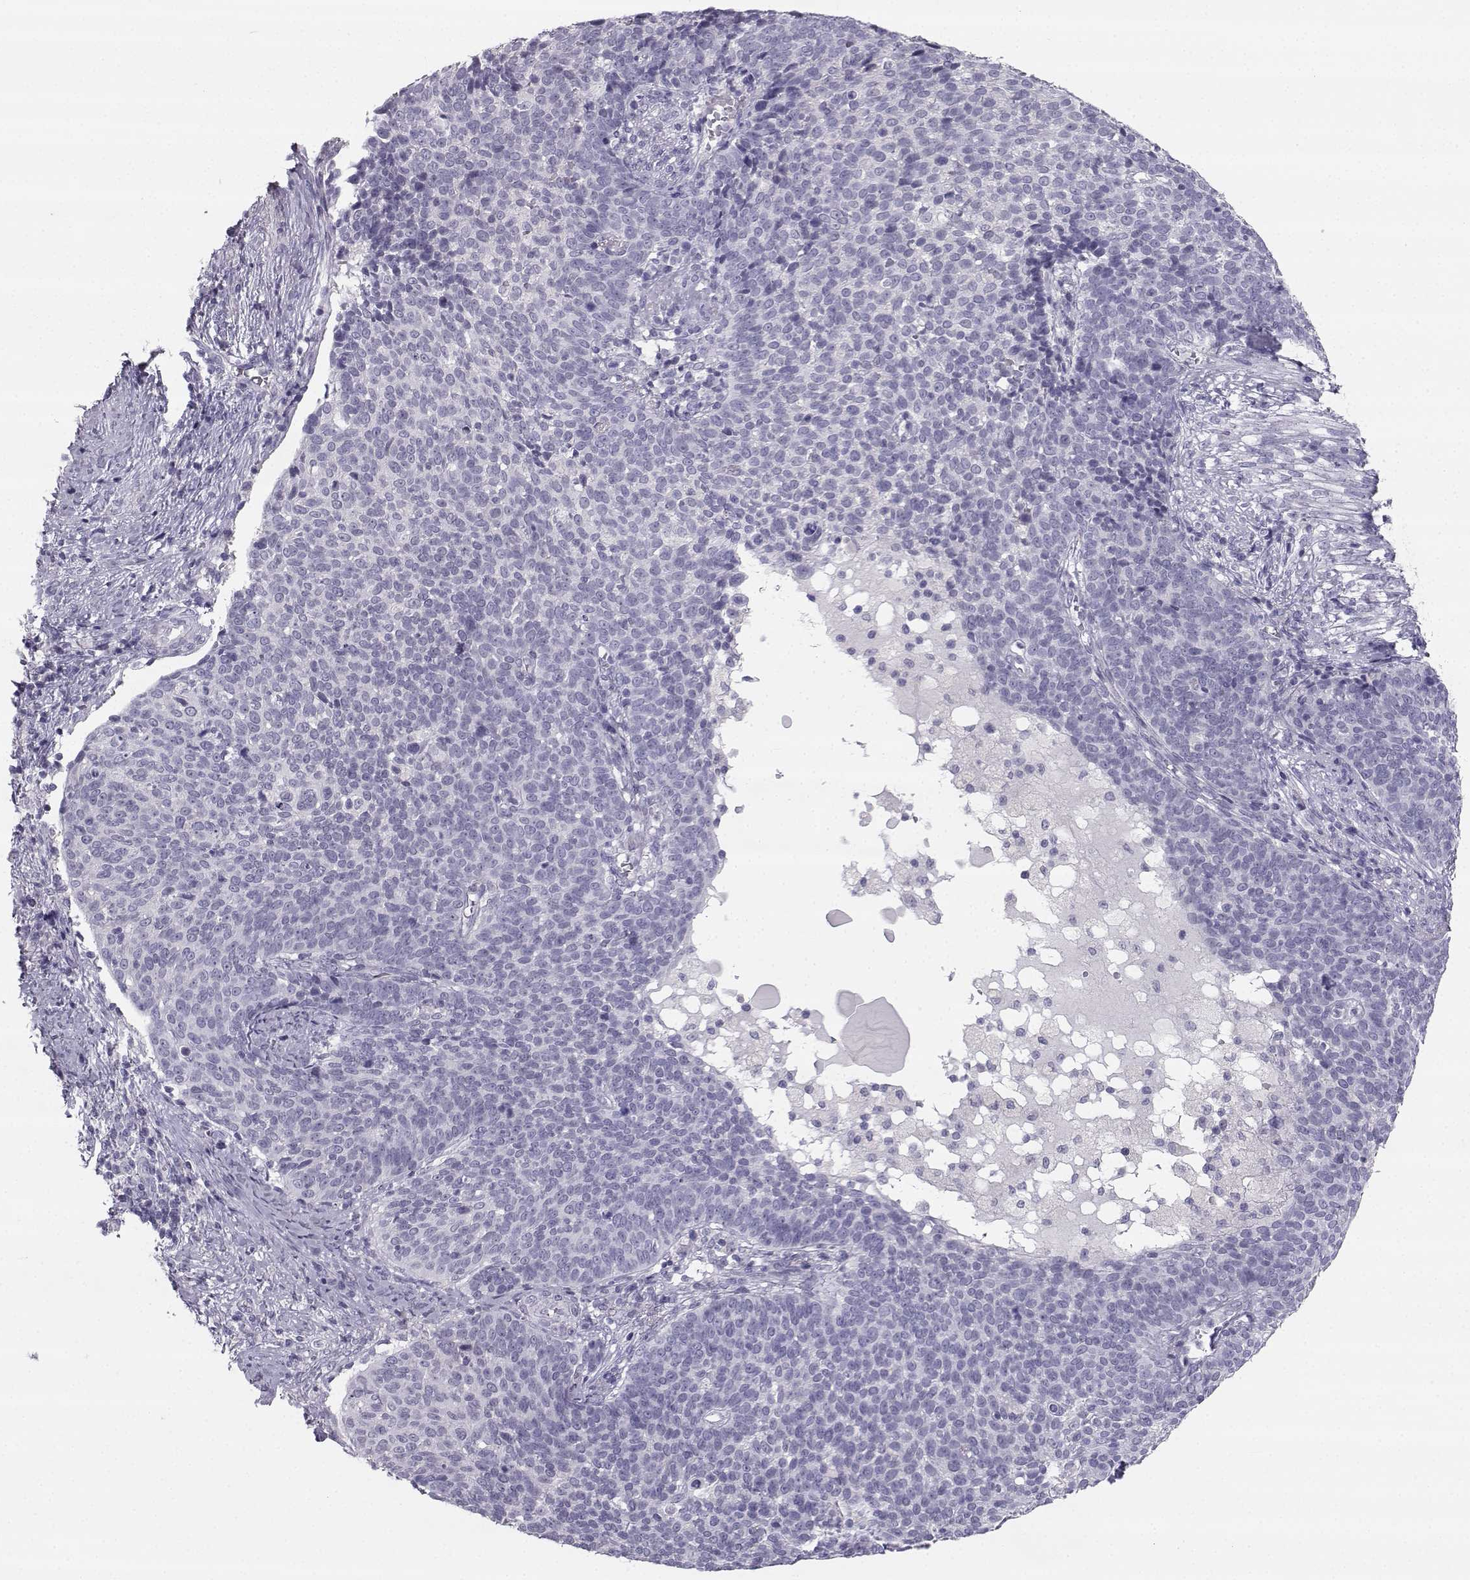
{"staining": {"intensity": "negative", "quantity": "none", "location": "none"}, "tissue": "cervical cancer", "cell_type": "Tumor cells", "image_type": "cancer", "snomed": [{"axis": "morphology", "description": "Squamous cell carcinoma, NOS"}, {"axis": "topography", "description": "Cervix"}], "caption": "Photomicrograph shows no protein staining in tumor cells of cervical cancer (squamous cell carcinoma) tissue.", "gene": "SYCE1", "patient": {"sex": "female", "age": 39}}